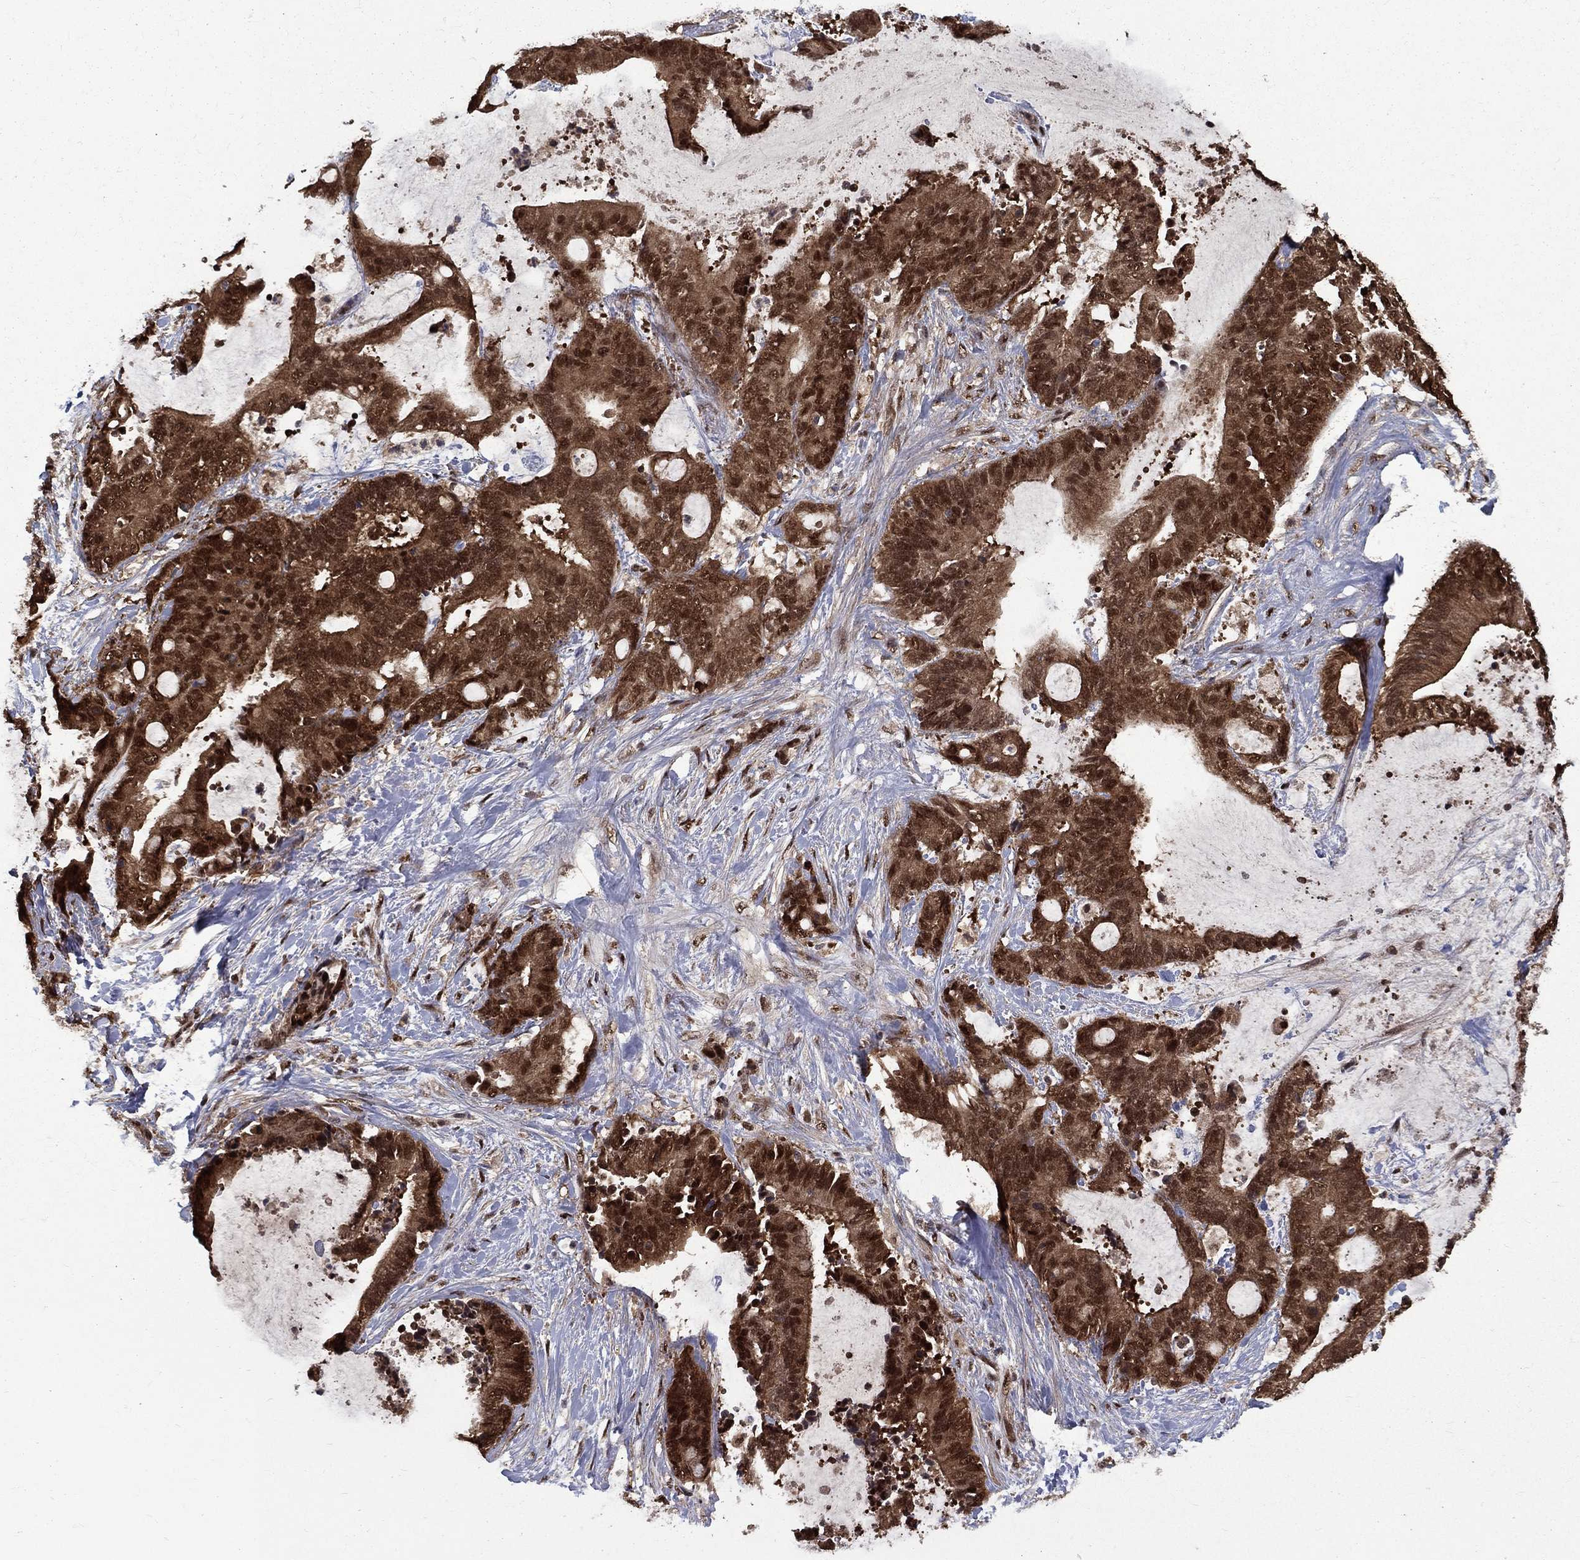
{"staining": {"intensity": "strong", "quantity": ">75%", "location": "cytoplasmic/membranous,nuclear"}, "tissue": "liver cancer", "cell_type": "Tumor cells", "image_type": "cancer", "snomed": [{"axis": "morphology", "description": "Cholangiocarcinoma"}, {"axis": "topography", "description": "Liver"}], "caption": "Strong cytoplasmic/membranous and nuclear protein expression is identified in approximately >75% of tumor cells in liver cholangiocarcinoma.", "gene": "CARM1", "patient": {"sex": "female", "age": 73}}